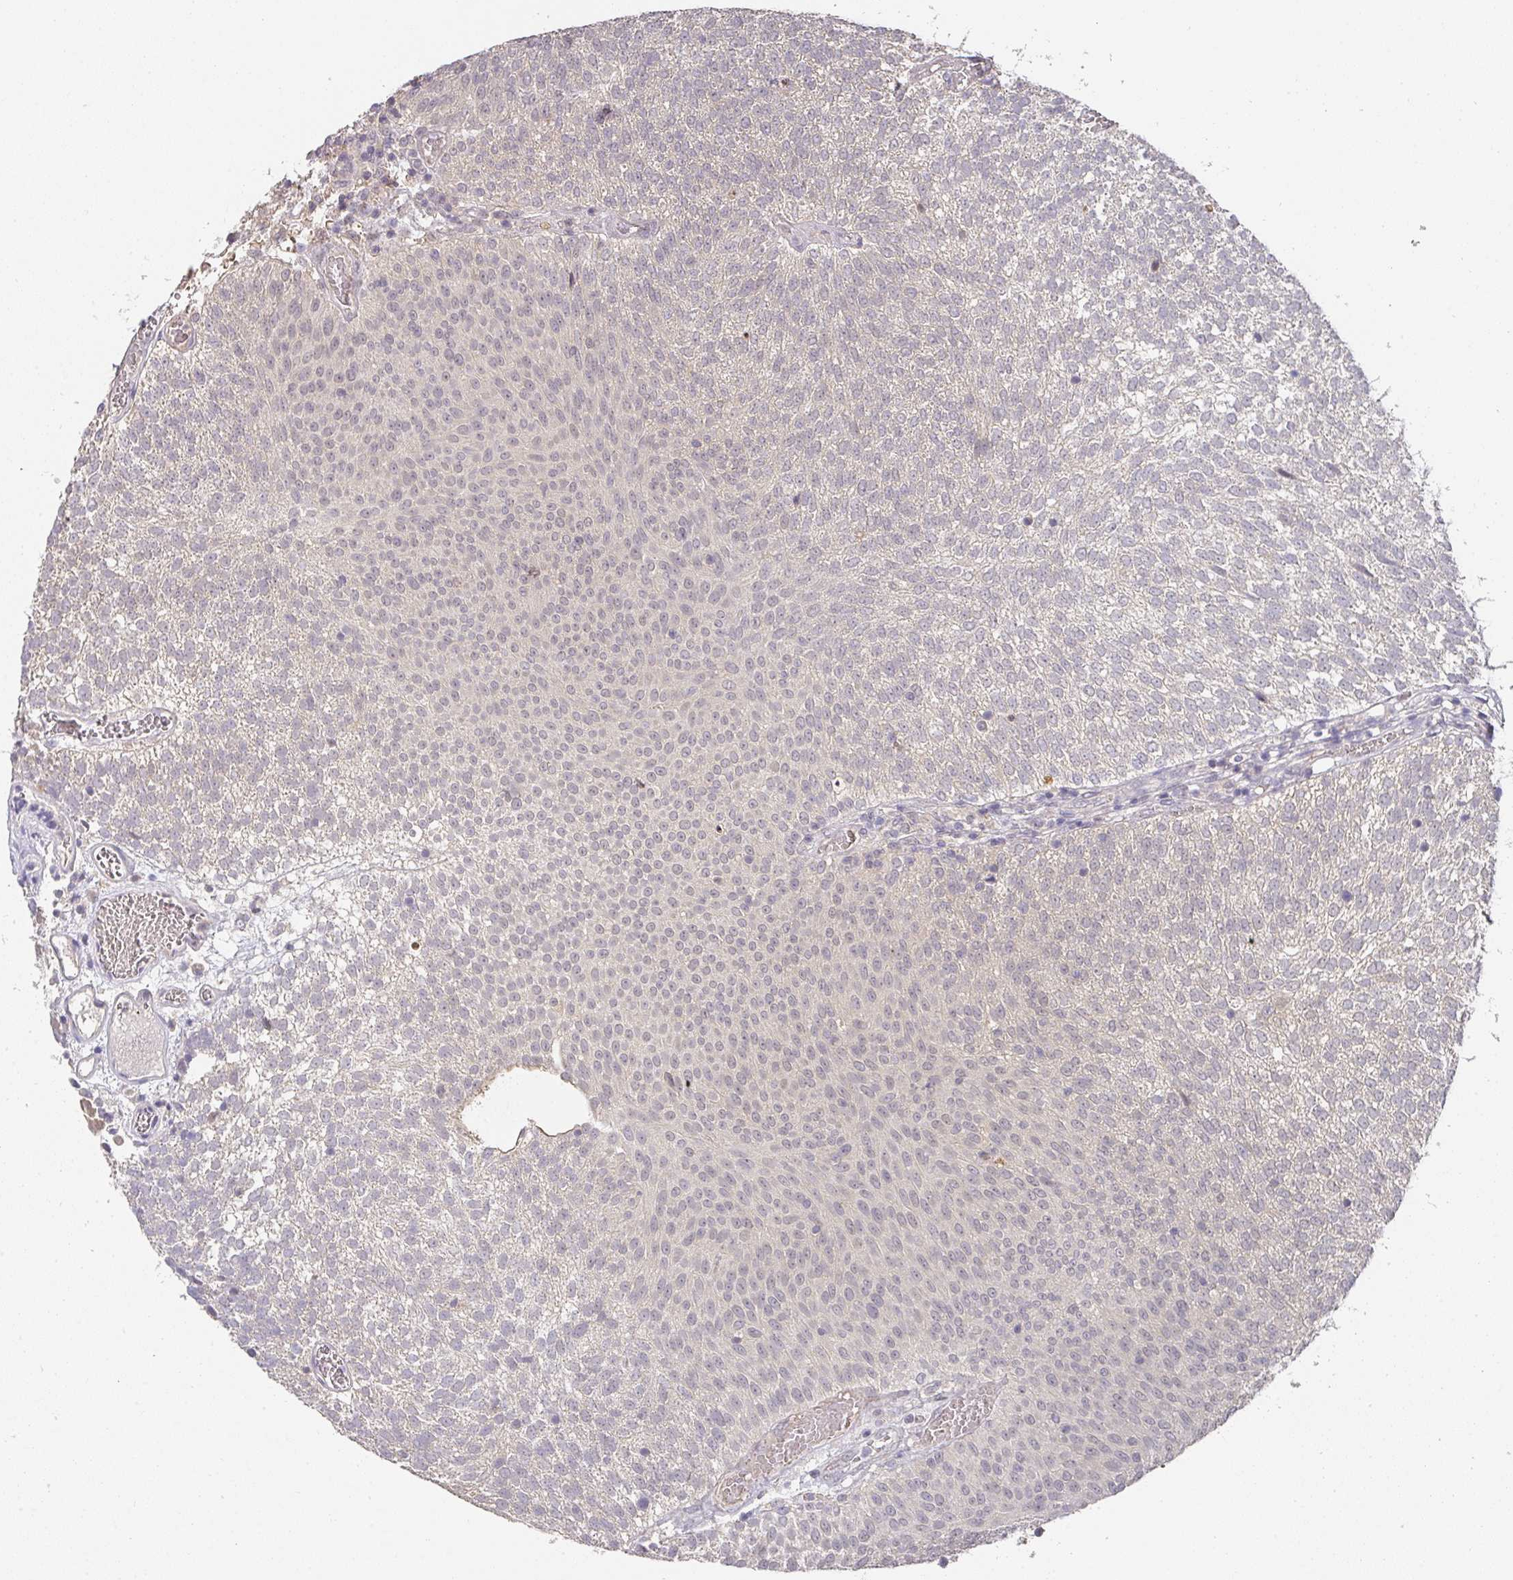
{"staining": {"intensity": "weak", "quantity": "<25%", "location": "nuclear"}, "tissue": "urothelial cancer", "cell_type": "Tumor cells", "image_type": "cancer", "snomed": [{"axis": "morphology", "description": "Urothelial carcinoma, Low grade"}, {"axis": "topography", "description": "Urinary bladder"}], "caption": "Image shows no significant protein expression in tumor cells of urothelial cancer.", "gene": "FOXN4", "patient": {"sex": "female", "age": 79}}